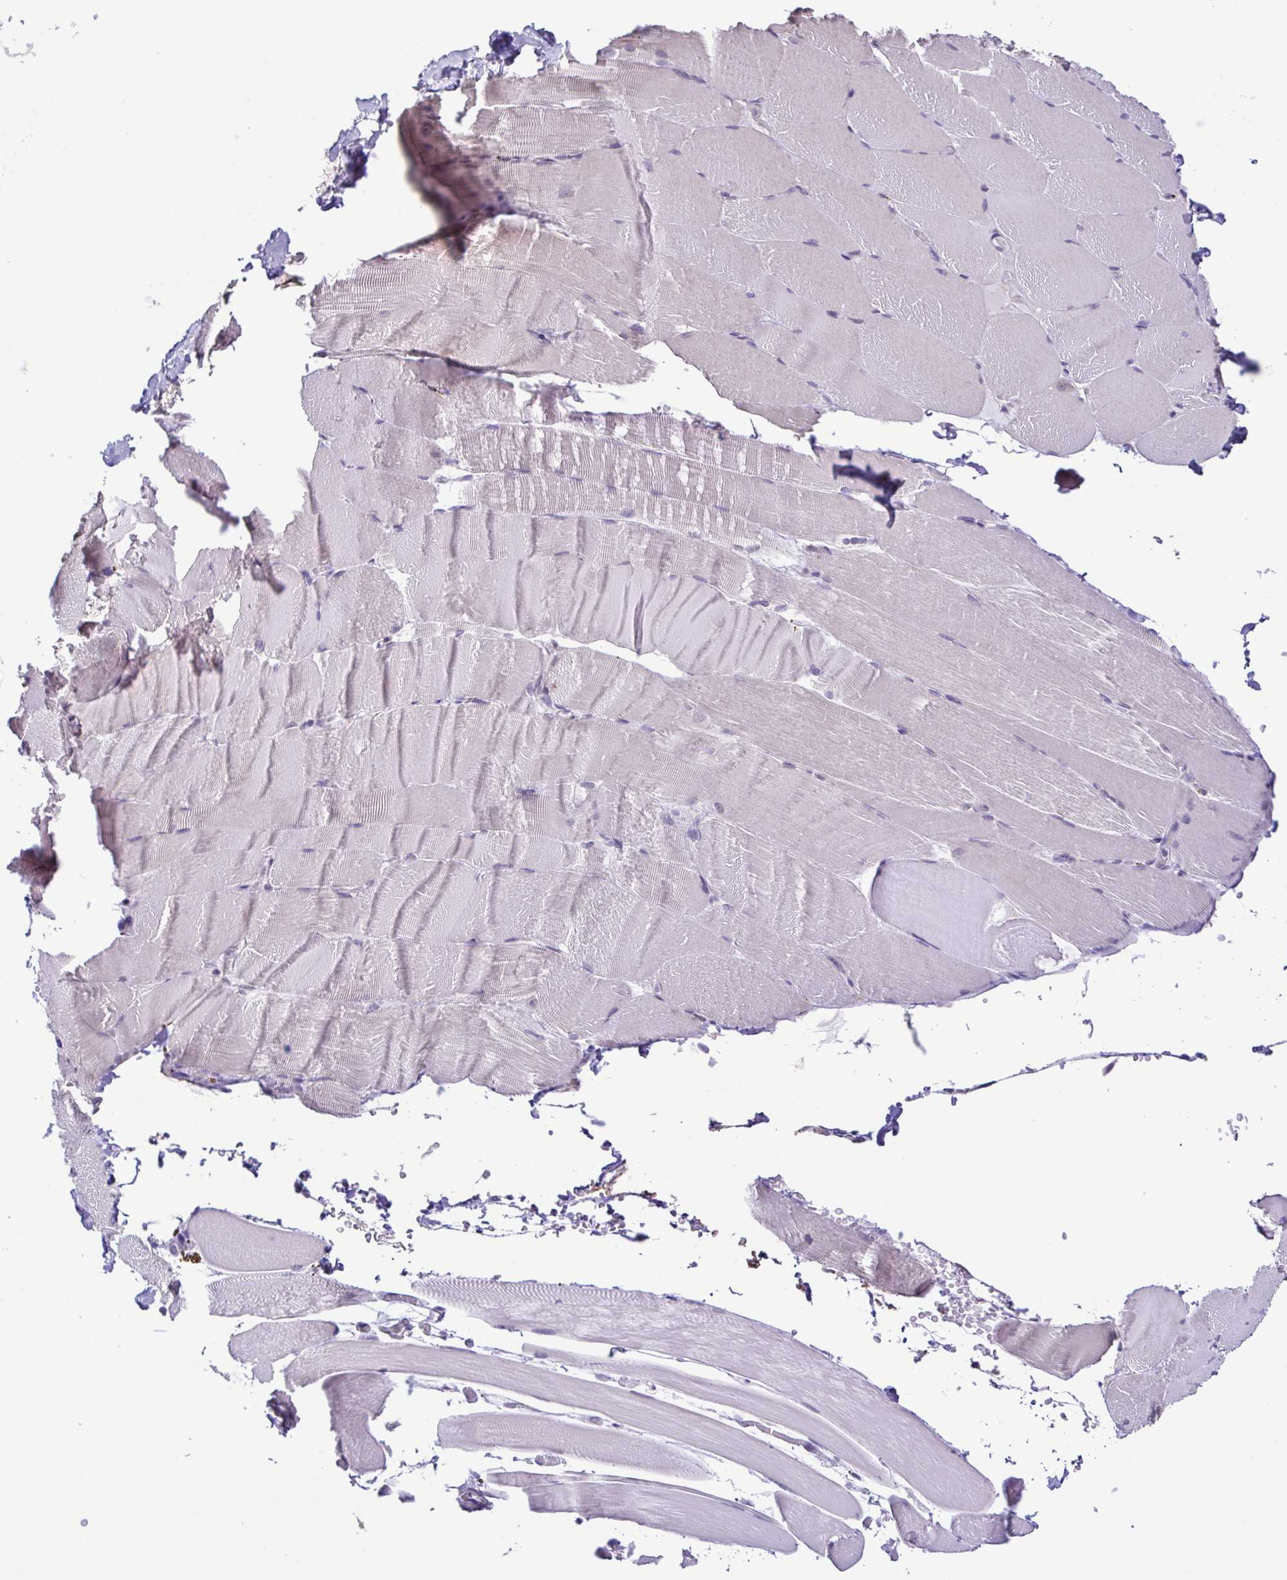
{"staining": {"intensity": "negative", "quantity": "none", "location": "none"}, "tissue": "skeletal muscle", "cell_type": "Myocytes", "image_type": "normal", "snomed": [{"axis": "morphology", "description": "Normal tissue, NOS"}, {"axis": "topography", "description": "Skeletal muscle"}], "caption": "A histopathology image of skeletal muscle stained for a protein demonstrates no brown staining in myocytes.", "gene": "IL1RN", "patient": {"sex": "female", "age": 37}}